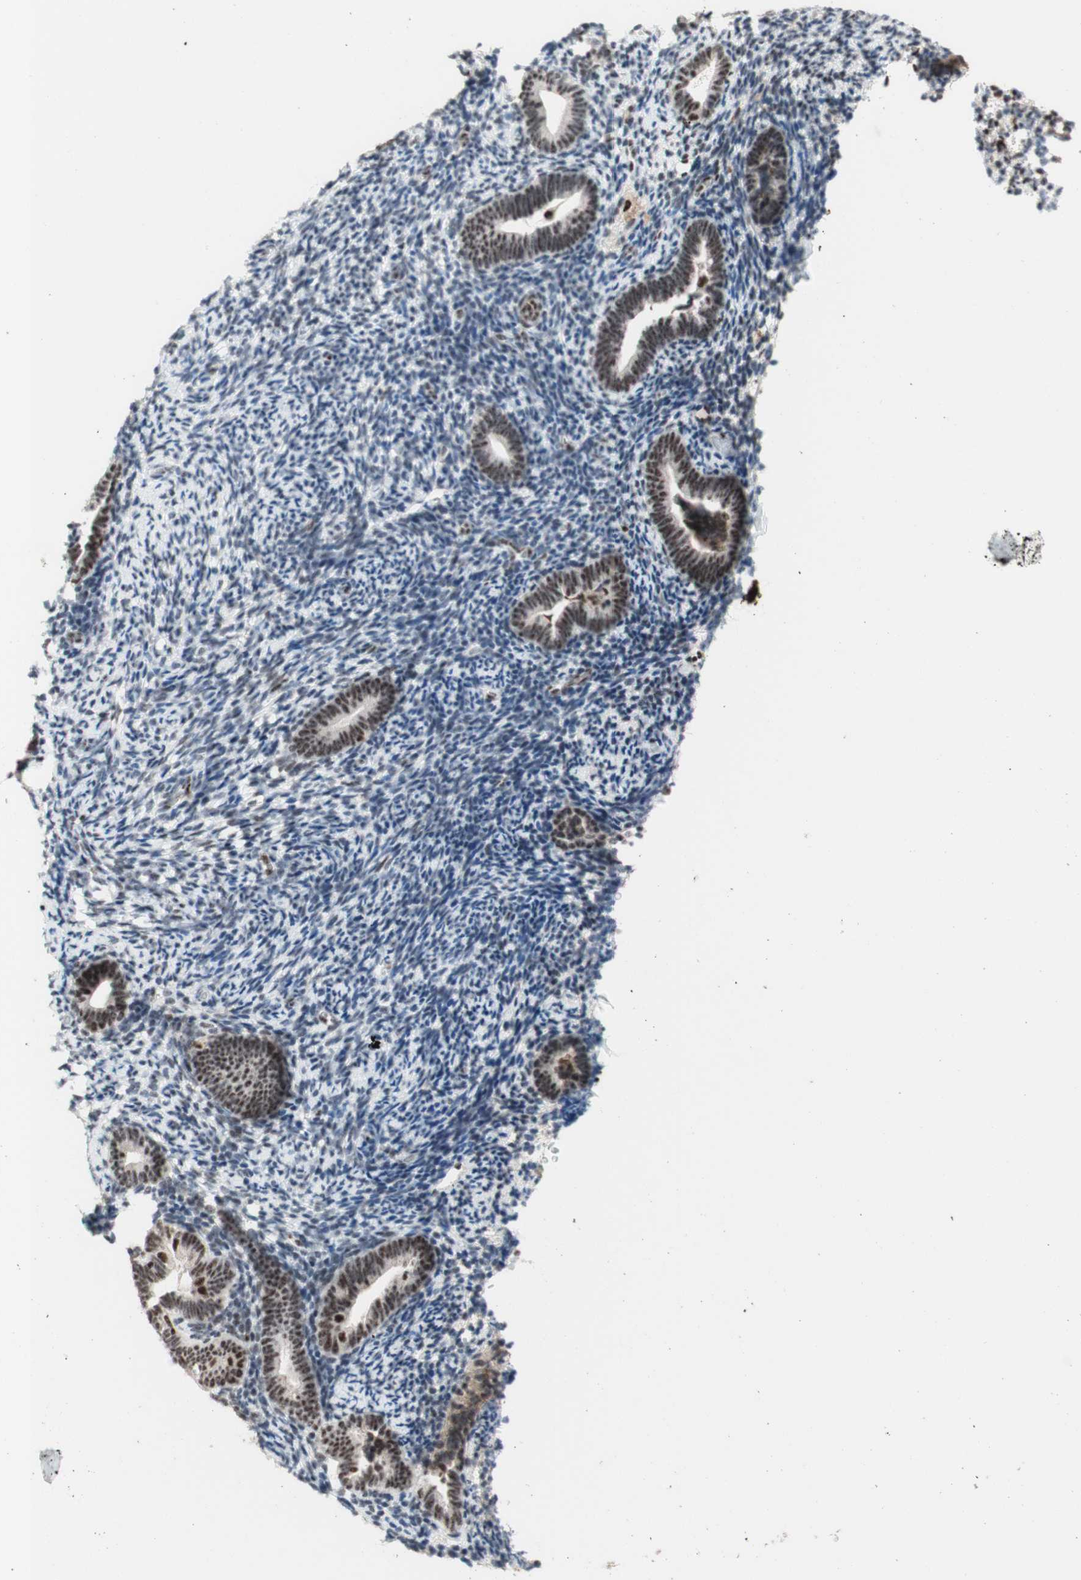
{"staining": {"intensity": "weak", "quantity": "25%-75%", "location": "nuclear"}, "tissue": "endometrium", "cell_type": "Cells in endometrial stroma", "image_type": "normal", "snomed": [{"axis": "morphology", "description": "Normal tissue, NOS"}, {"axis": "topography", "description": "Endometrium"}], "caption": "High-power microscopy captured an IHC micrograph of unremarkable endometrium, revealing weak nuclear expression in approximately 25%-75% of cells in endometrial stroma.", "gene": "PRPF19", "patient": {"sex": "female", "age": 51}}